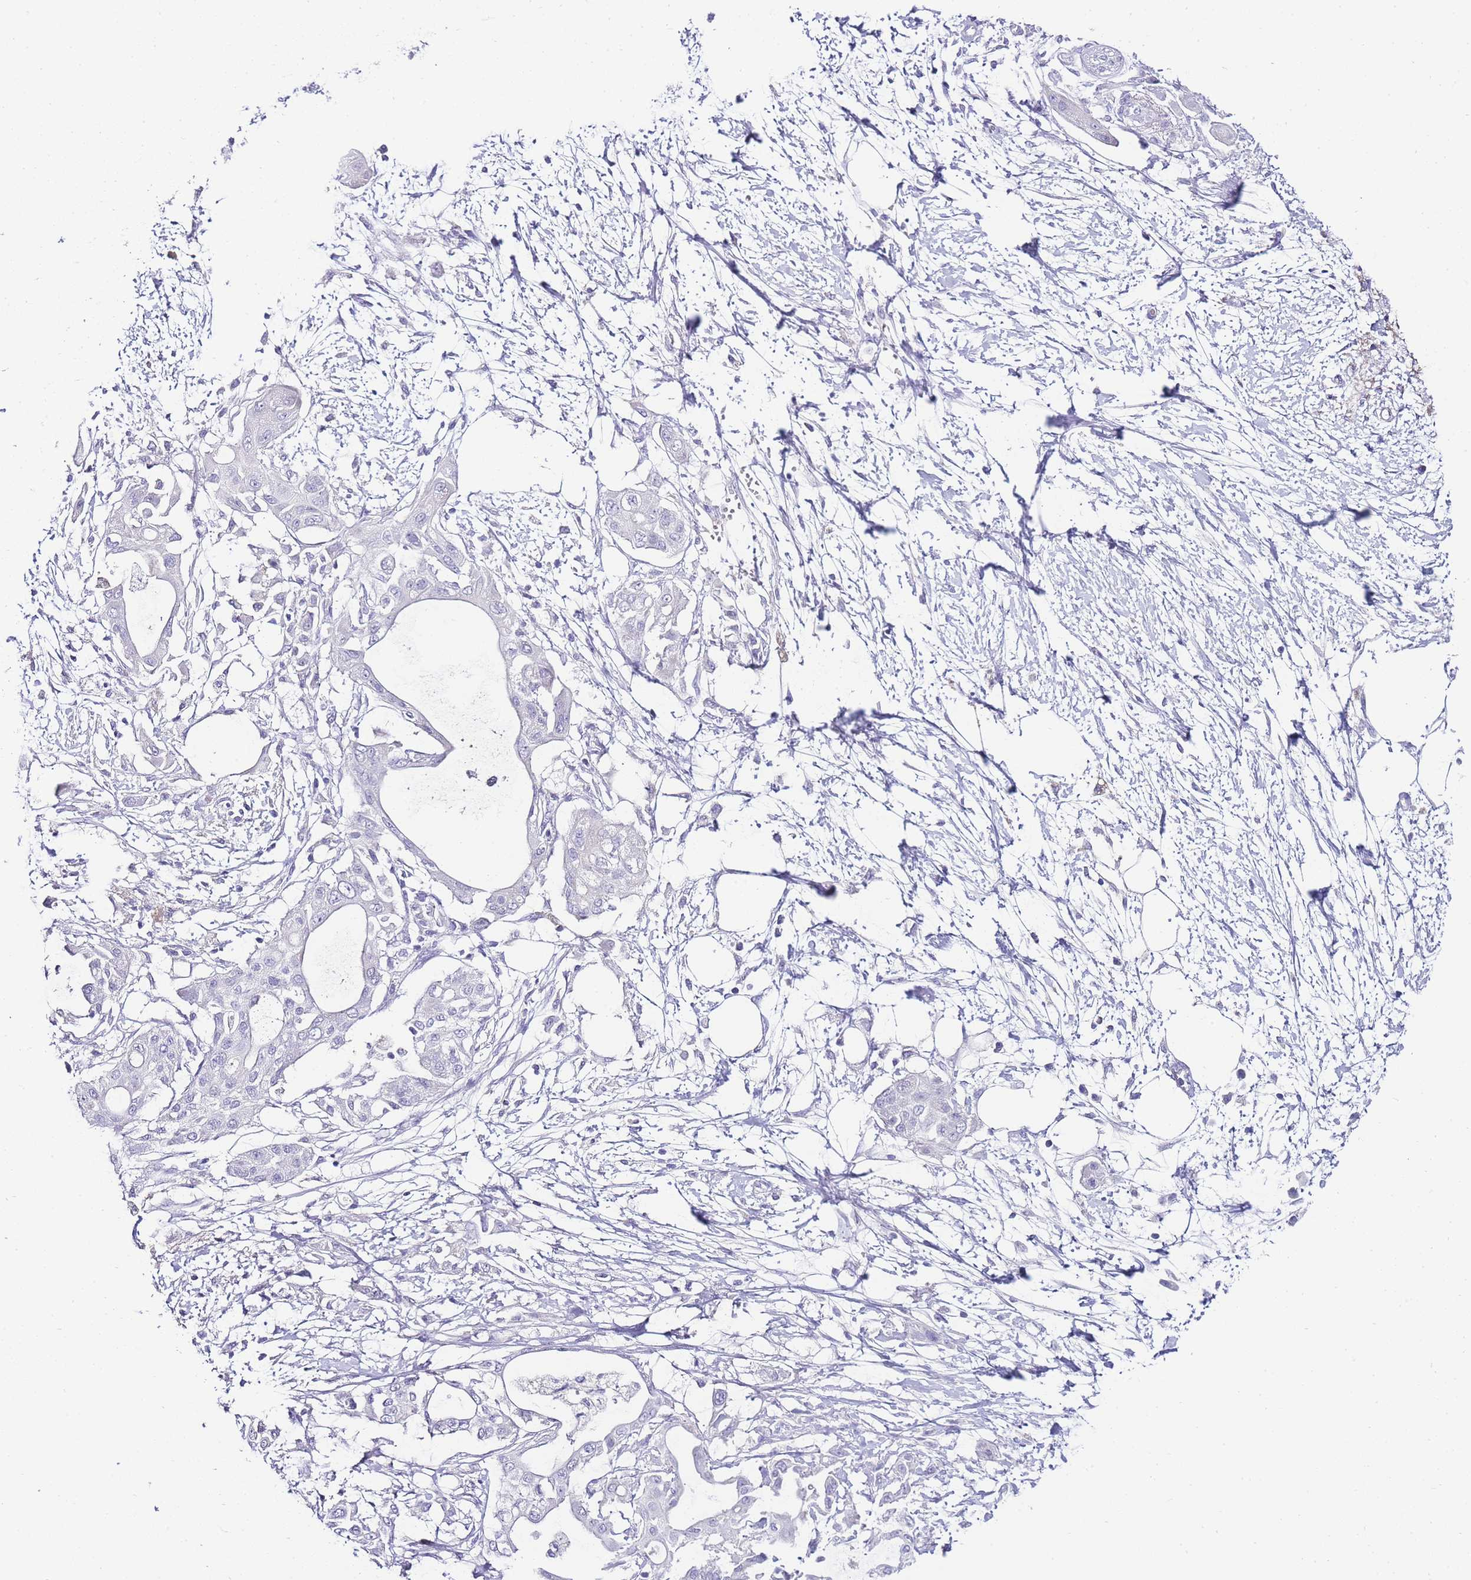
{"staining": {"intensity": "negative", "quantity": "none", "location": "none"}, "tissue": "pancreatic cancer", "cell_type": "Tumor cells", "image_type": "cancer", "snomed": [{"axis": "morphology", "description": "Adenocarcinoma, NOS"}, {"axis": "topography", "description": "Pancreas"}], "caption": "Human pancreatic cancer (adenocarcinoma) stained for a protein using immunohistochemistry reveals no staining in tumor cells.", "gene": "DPP4", "patient": {"sex": "male", "age": 68}}